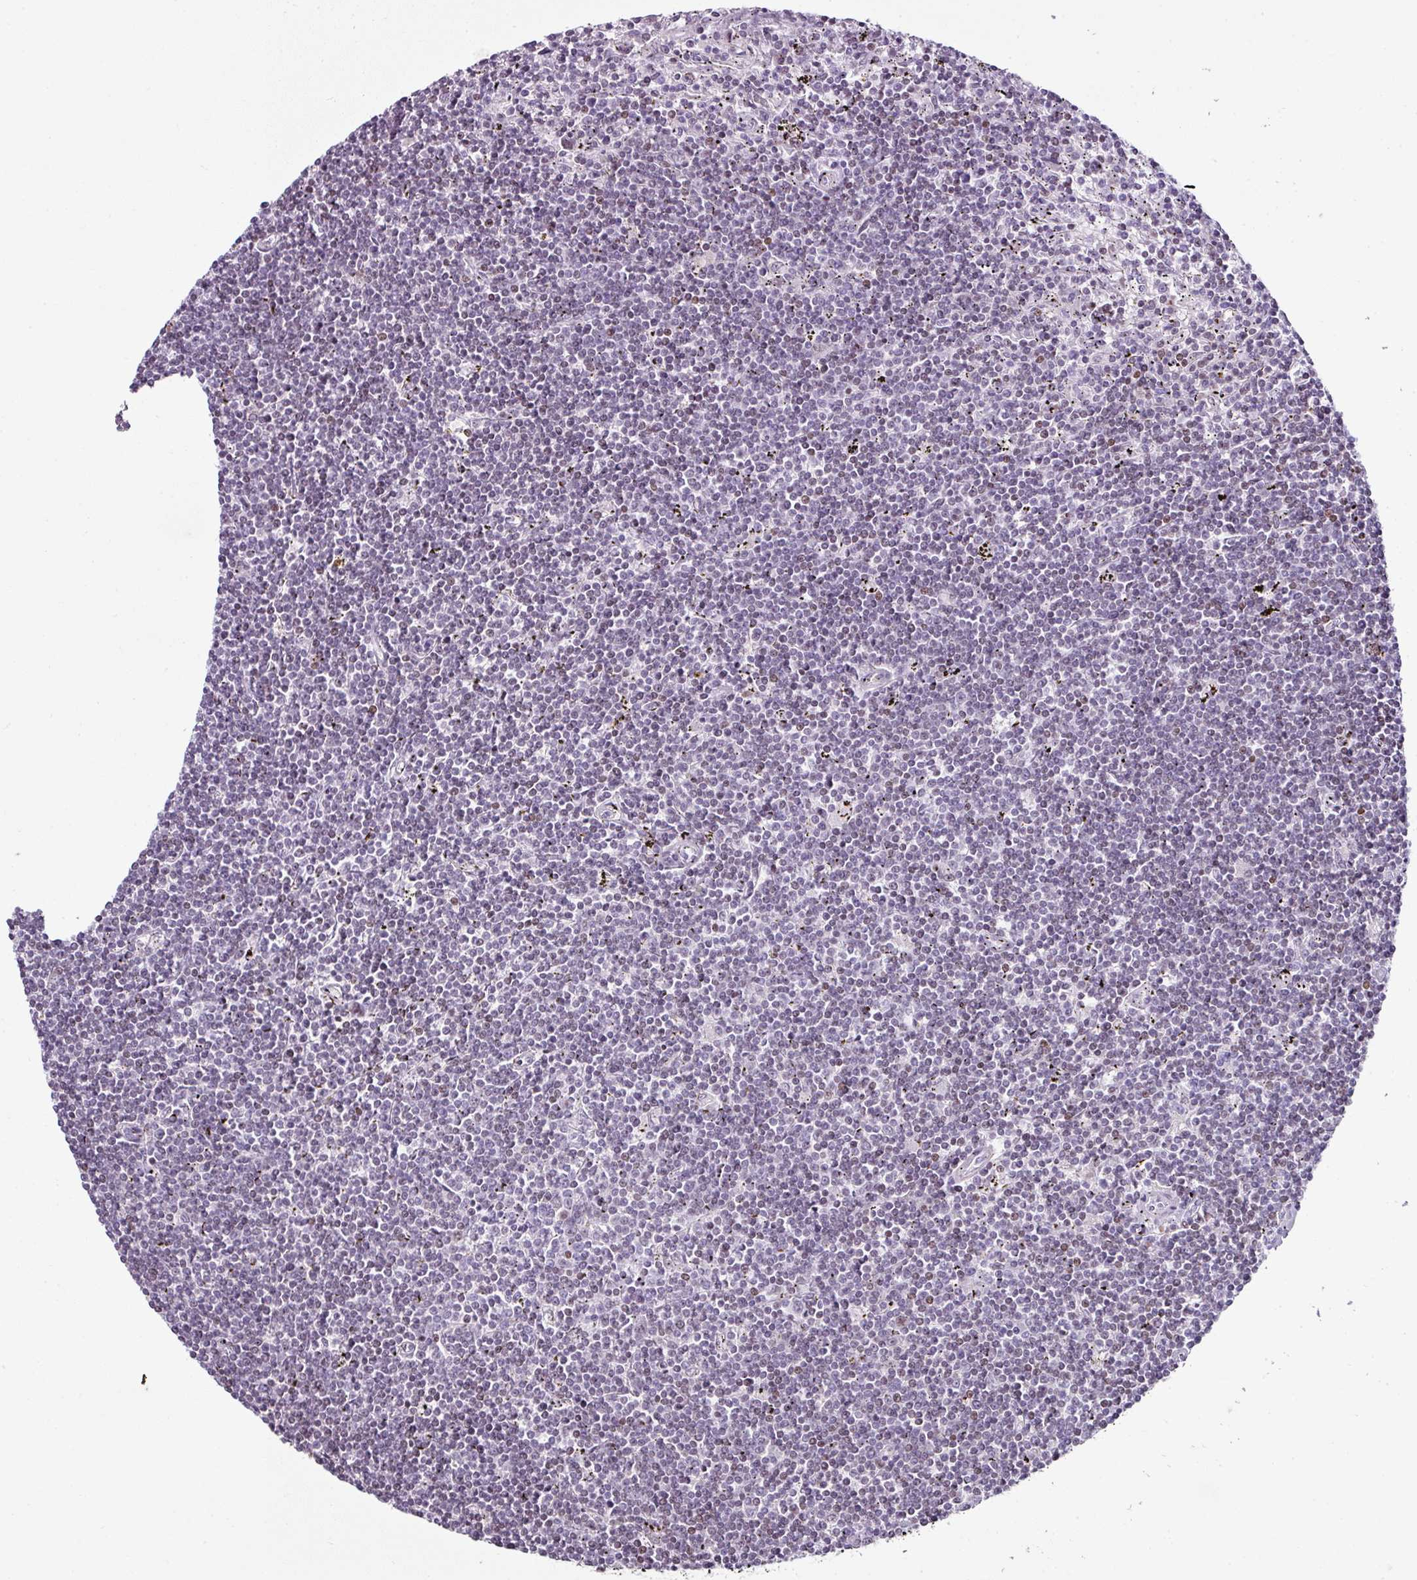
{"staining": {"intensity": "weak", "quantity": "25%-75%", "location": "nuclear"}, "tissue": "lymphoma", "cell_type": "Tumor cells", "image_type": "cancer", "snomed": [{"axis": "morphology", "description": "Malignant lymphoma, non-Hodgkin's type, Low grade"}, {"axis": "topography", "description": "Spleen"}], "caption": "Human lymphoma stained with a protein marker displays weak staining in tumor cells.", "gene": "SYT8", "patient": {"sex": "male", "age": 76}}